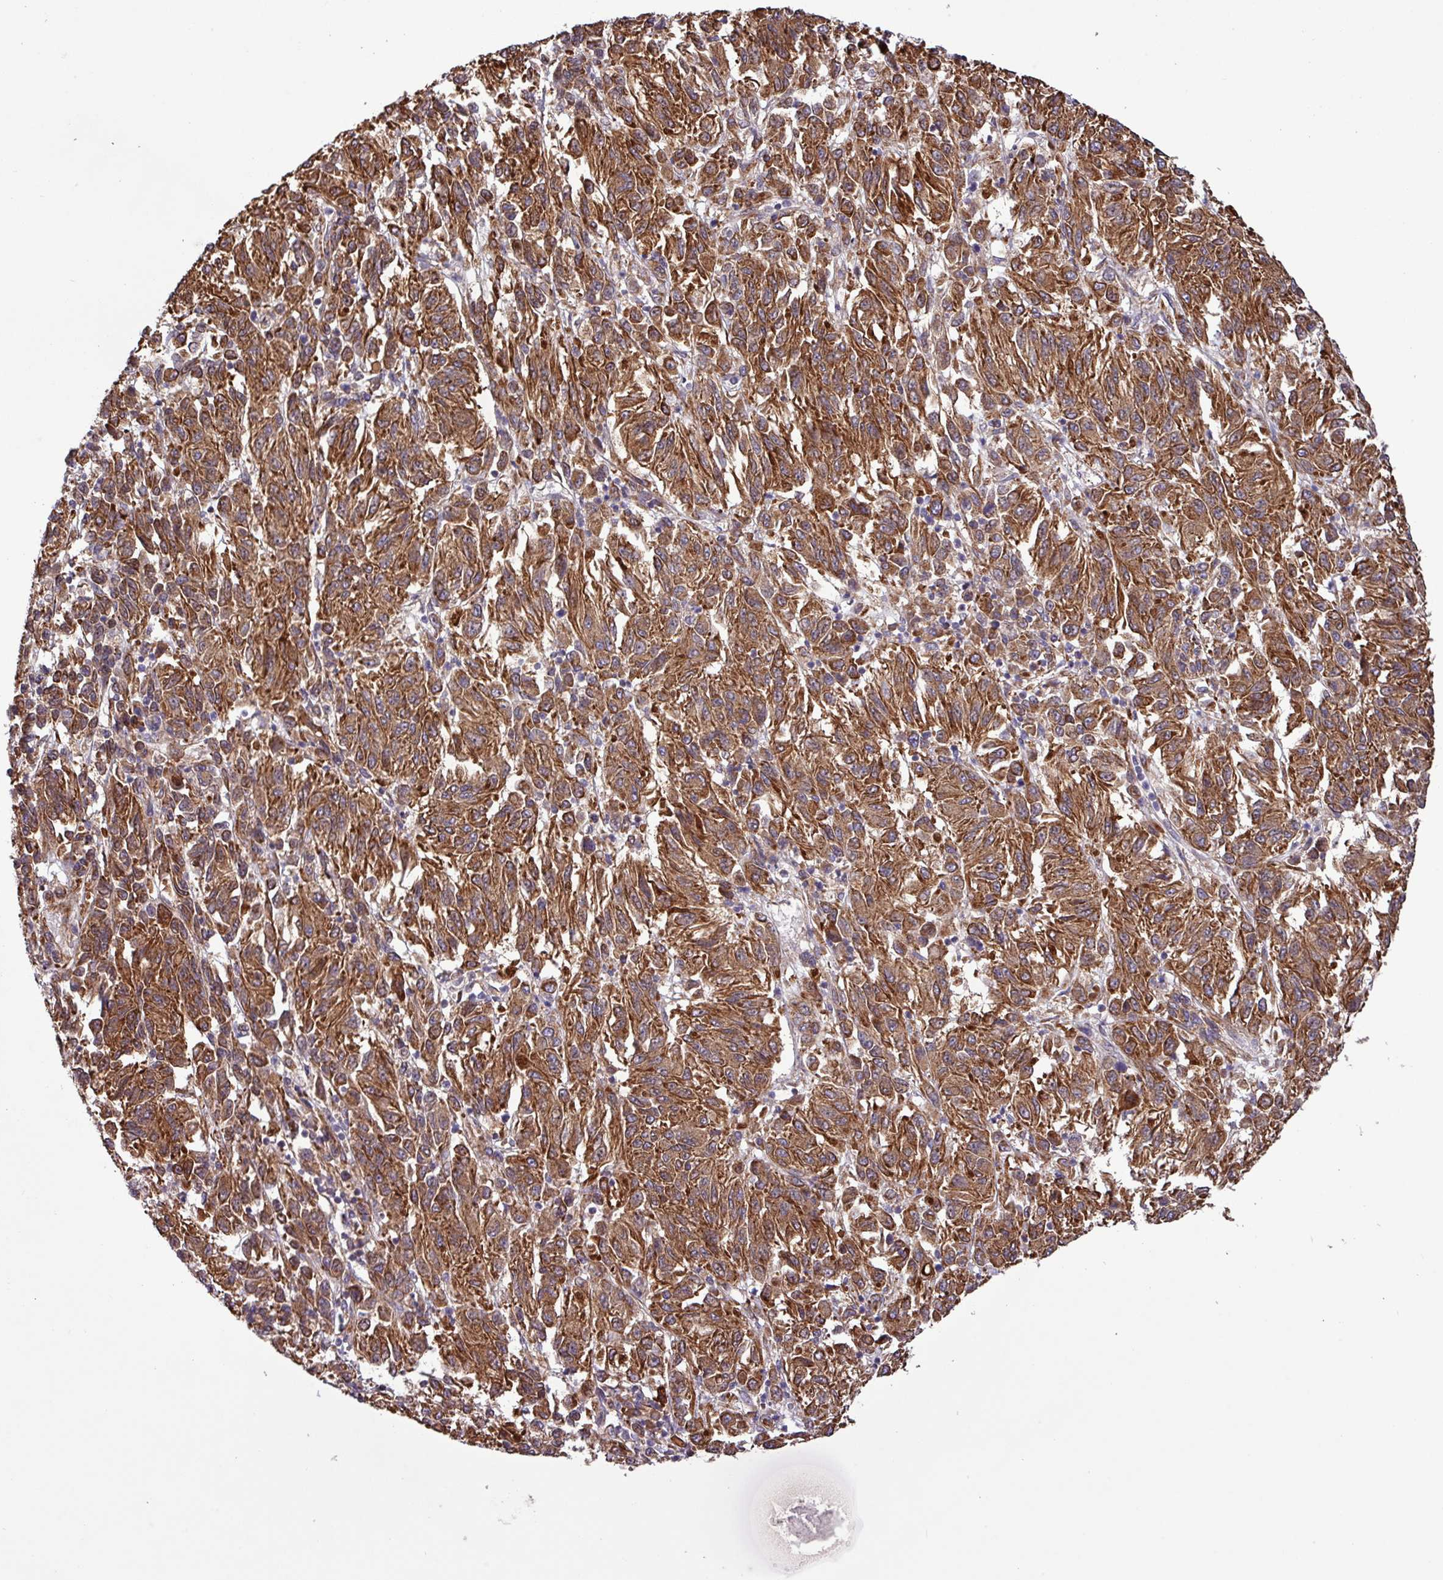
{"staining": {"intensity": "strong", "quantity": ">75%", "location": "cytoplasmic/membranous"}, "tissue": "melanoma", "cell_type": "Tumor cells", "image_type": "cancer", "snomed": [{"axis": "morphology", "description": "Malignant melanoma, Metastatic site"}, {"axis": "topography", "description": "Lung"}], "caption": "The immunohistochemical stain highlights strong cytoplasmic/membranous expression in tumor cells of malignant melanoma (metastatic site) tissue.", "gene": "MEGF6", "patient": {"sex": "male", "age": 64}}